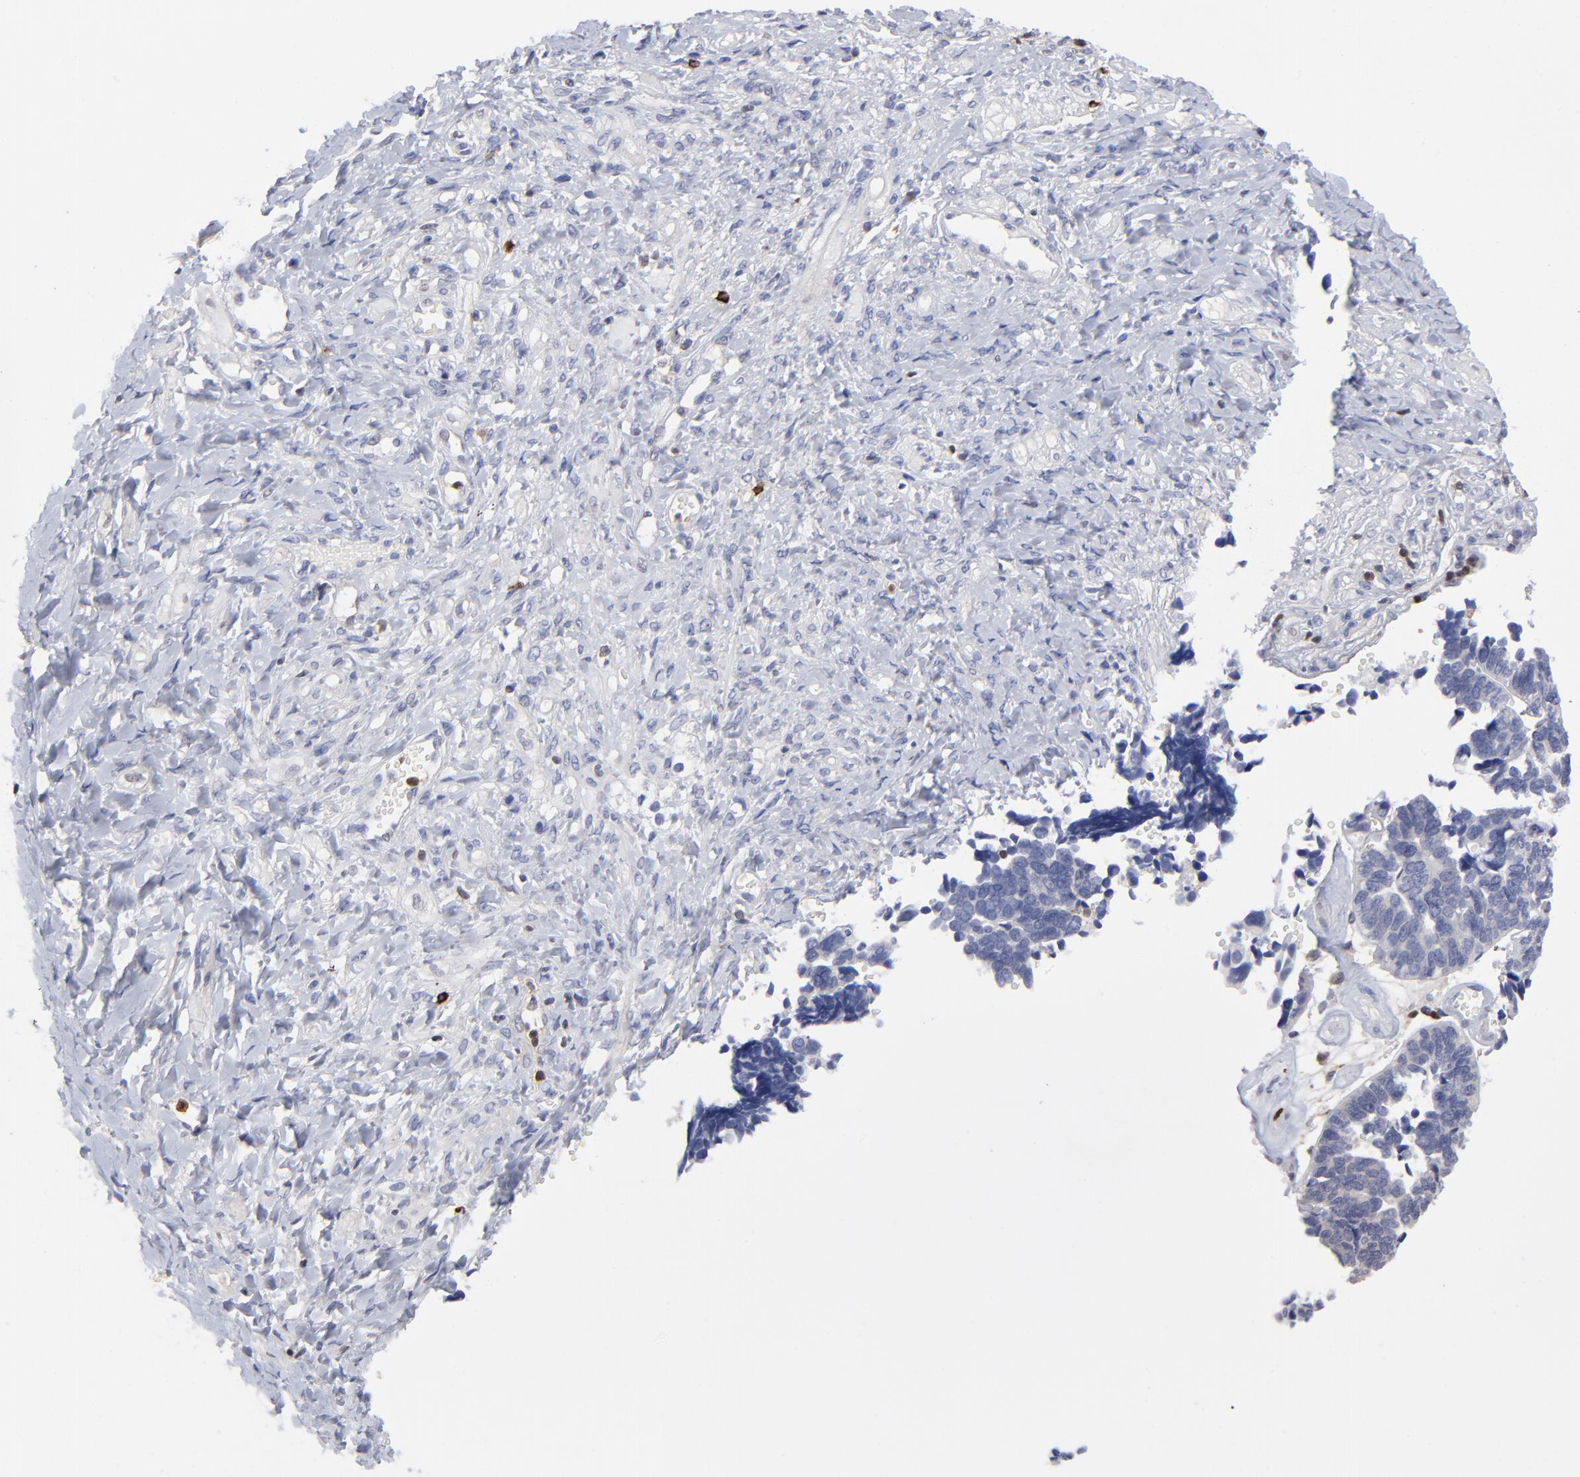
{"staining": {"intensity": "negative", "quantity": "none", "location": "none"}, "tissue": "ovarian cancer", "cell_type": "Tumor cells", "image_type": "cancer", "snomed": [{"axis": "morphology", "description": "Cystadenocarcinoma, serous, NOS"}, {"axis": "topography", "description": "Ovary"}], "caption": "The photomicrograph displays no significant positivity in tumor cells of ovarian cancer. Brightfield microscopy of immunohistochemistry (IHC) stained with DAB (brown) and hematoxylin (blue), captured at high magnification.", "gene": "TBXT", "patient": {"sex": "female", "age": 77}}